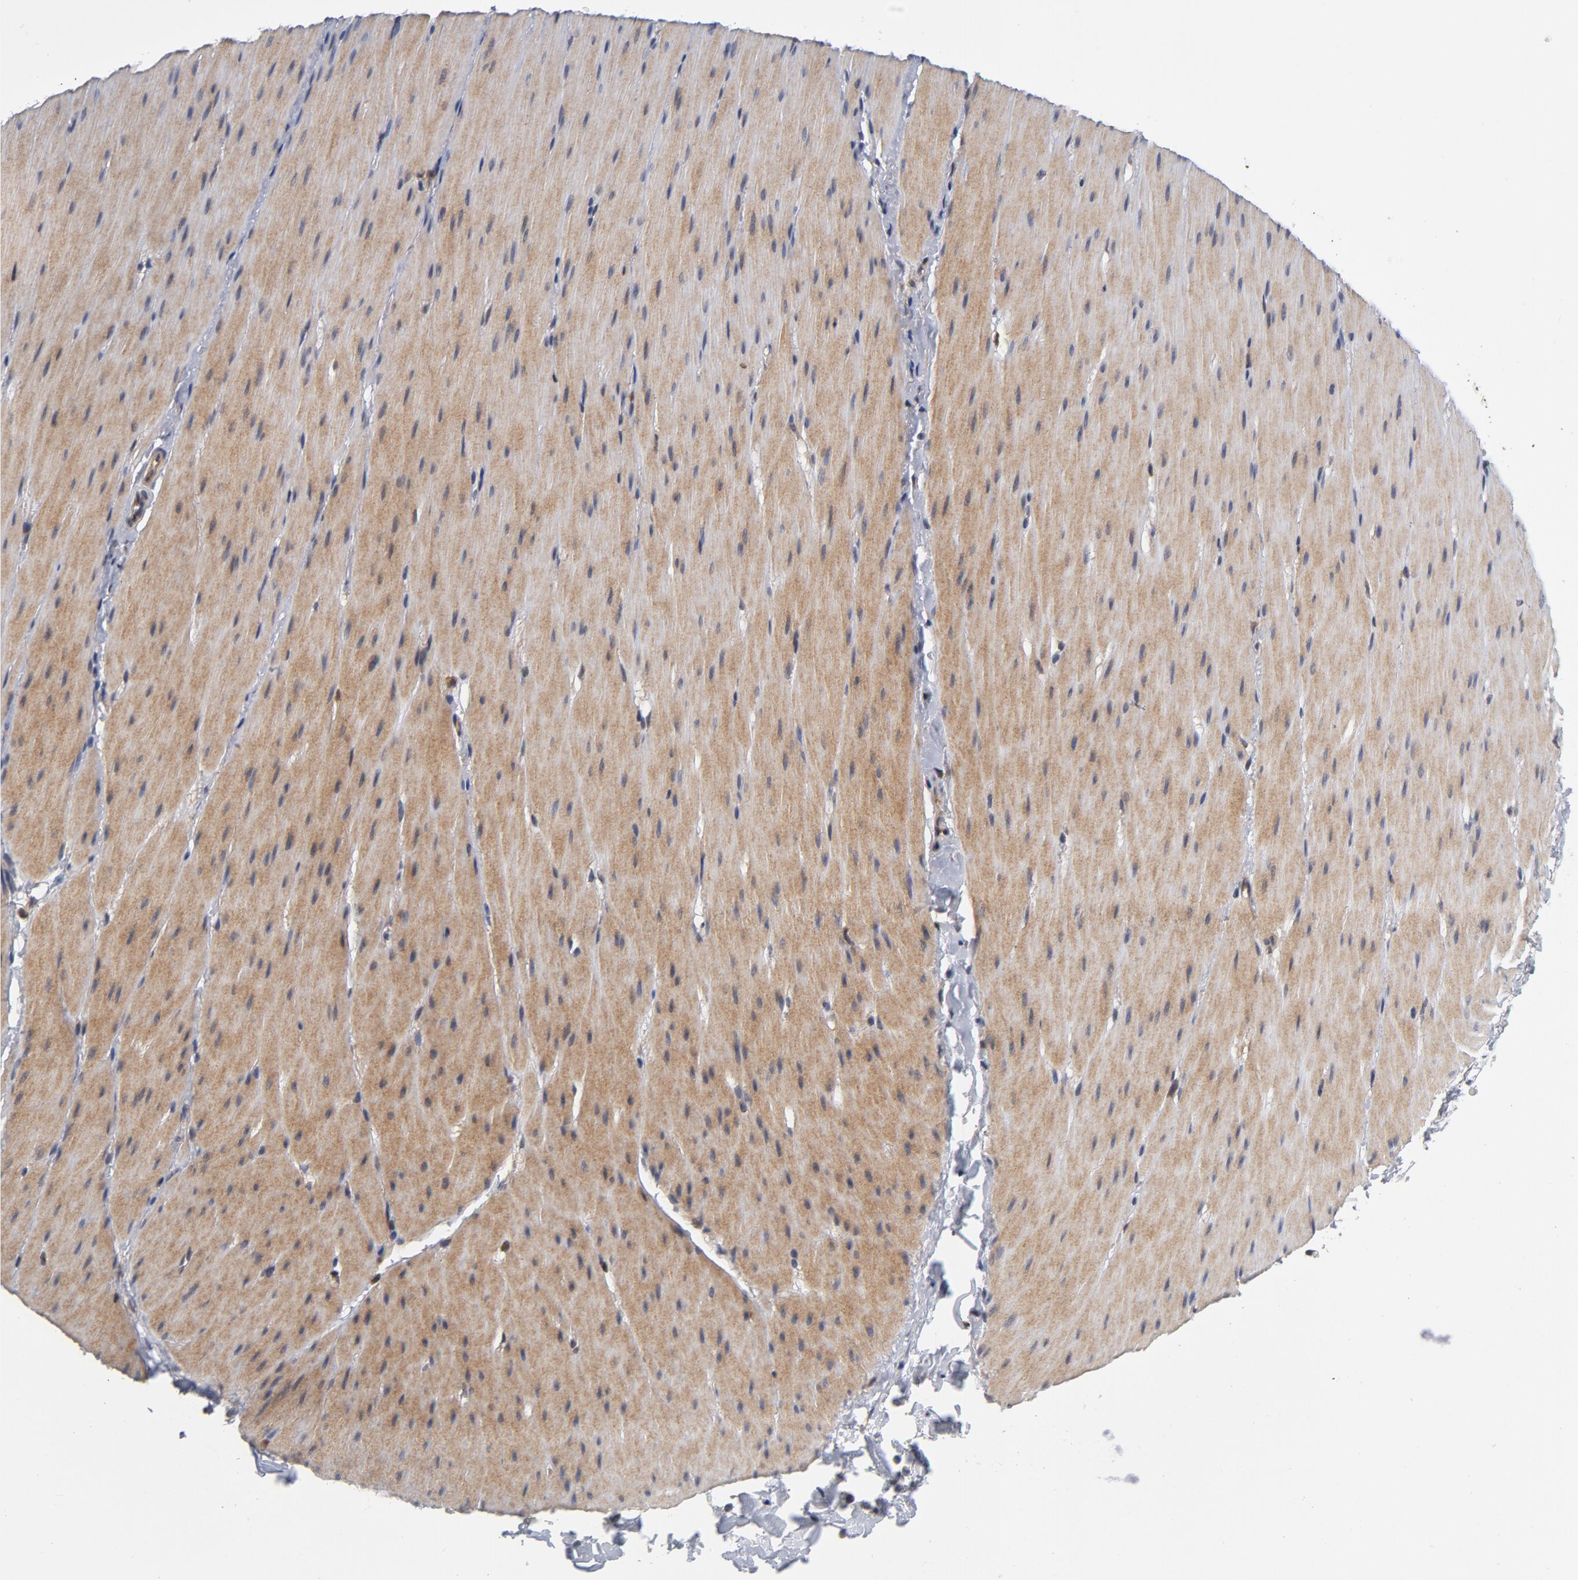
{"staining": {"intensity": "weak", "quantity": ">75%", "location": "cytoplasmic/membranous"}, "tissue": "smooth muscle", "cell_type": "Smooth muscle cells", "image_type": "normal", "snomed": [{"axis": "morphology", "description": "Normal tissue, NOS"}, {"axis": "topography", "description": "Smooth muscle"}, {"axis": "topography", "description": "Colon"}], "caption": "Smooth muscle stained with DAB immunohistochemistry shows low levels of weak cytoplasmic/membranous positivity in approximately >75% of smooth muscle cells.", "gene": "TRADD", "patient": {"sex": "male", "age": 67}}